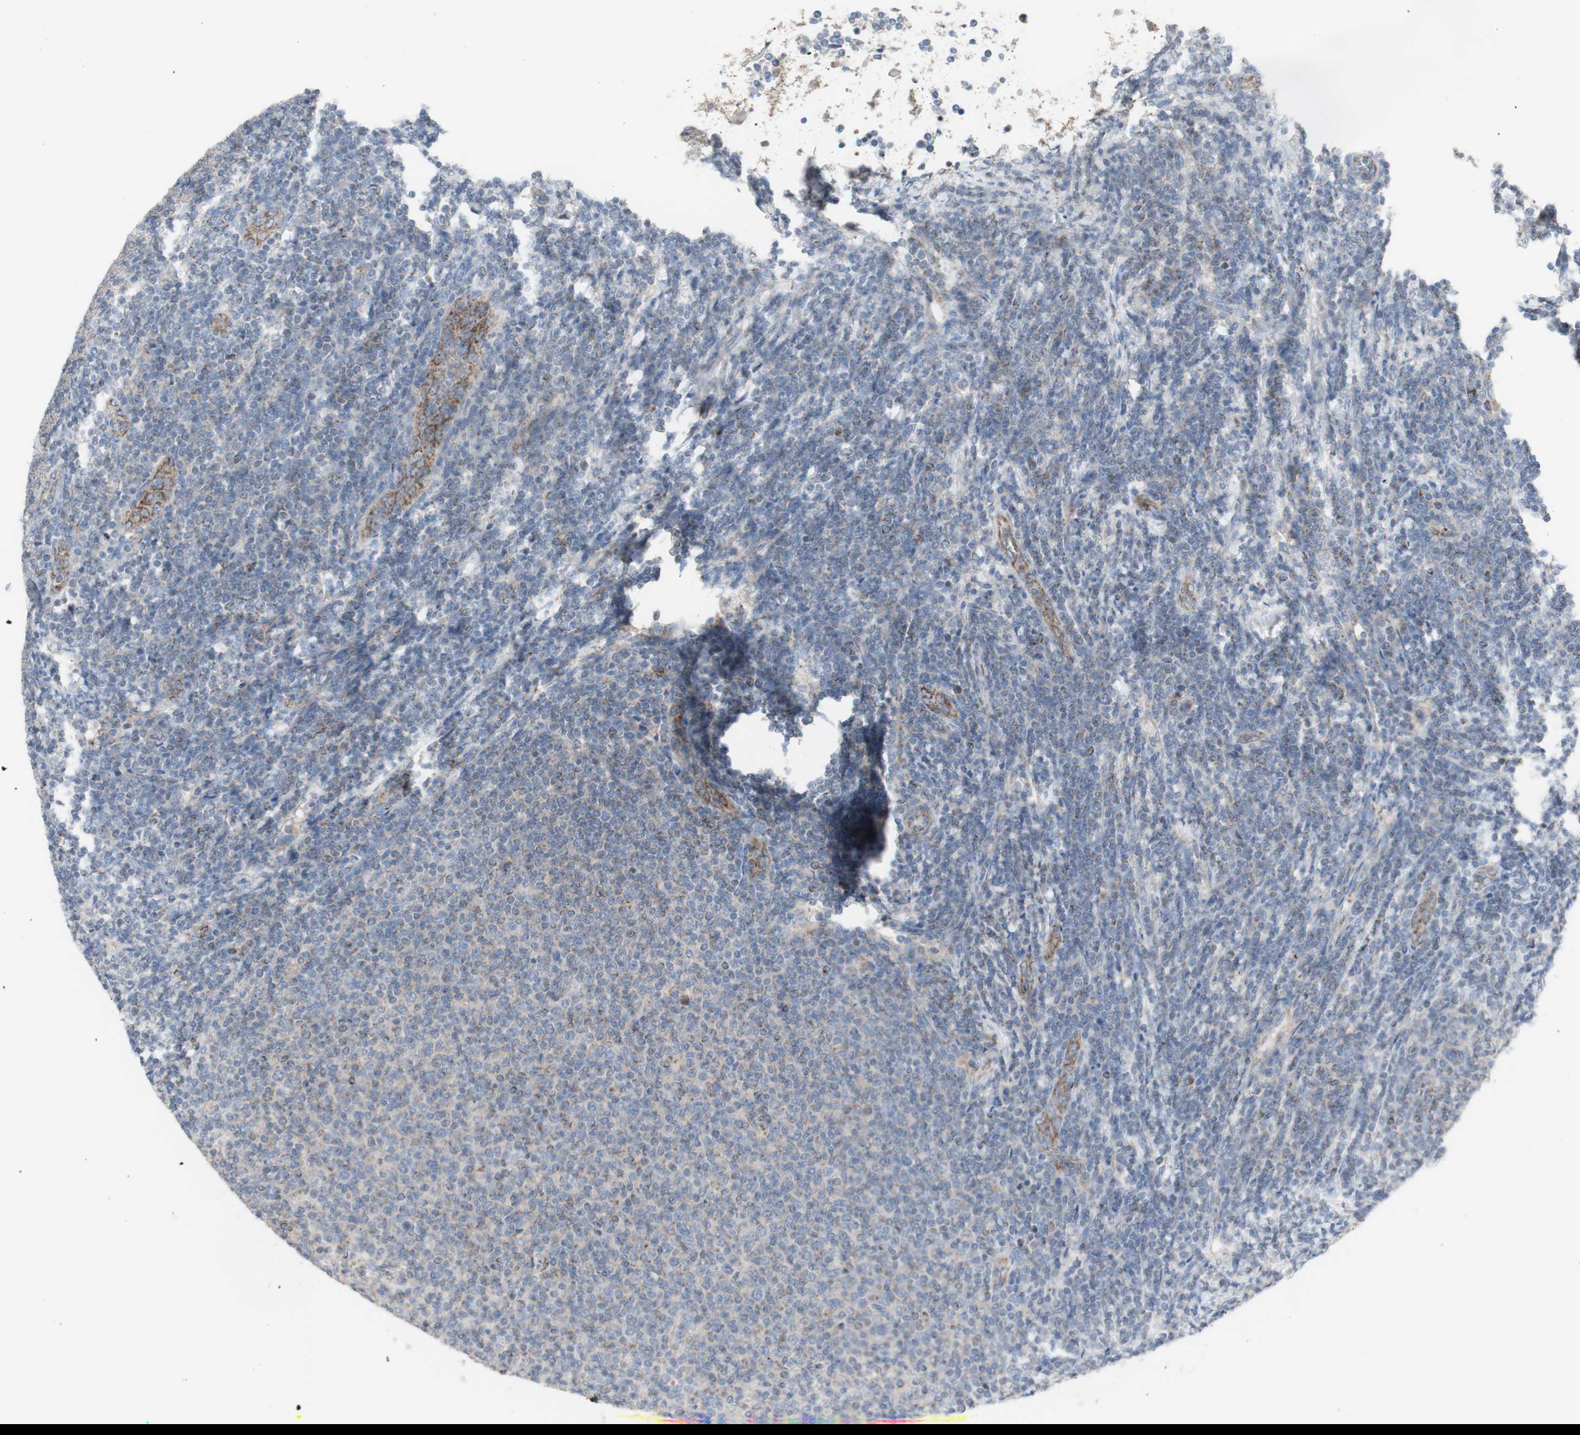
{"staining": {"intensity": "weak", "quantity": "<25%", "location": "cytoplasmic/membranous"}, "tissue": "lymphoma", "cell_type": "Tumor cells", "image_type": "cancer", "snomed": [{"axis": "morphology", "description": "Malignant lymphoma, non-Hodgkin's type, Low grade"}, {"axis": "topography", "description": "Lymph node"}], "caption": "Immunohistochemistry (IHC) micrograph of malignant lymphoma, non-Hodgkin's type (low-grade) stained for a protein (brown), which exhibits no positivity in tumor cells. The staining is performed using DAB brown chromogen with nuclei counter-stained in using hematoxylin.", "gene": "C3orf52", "patient": {"sex": "male", "age": 66}}